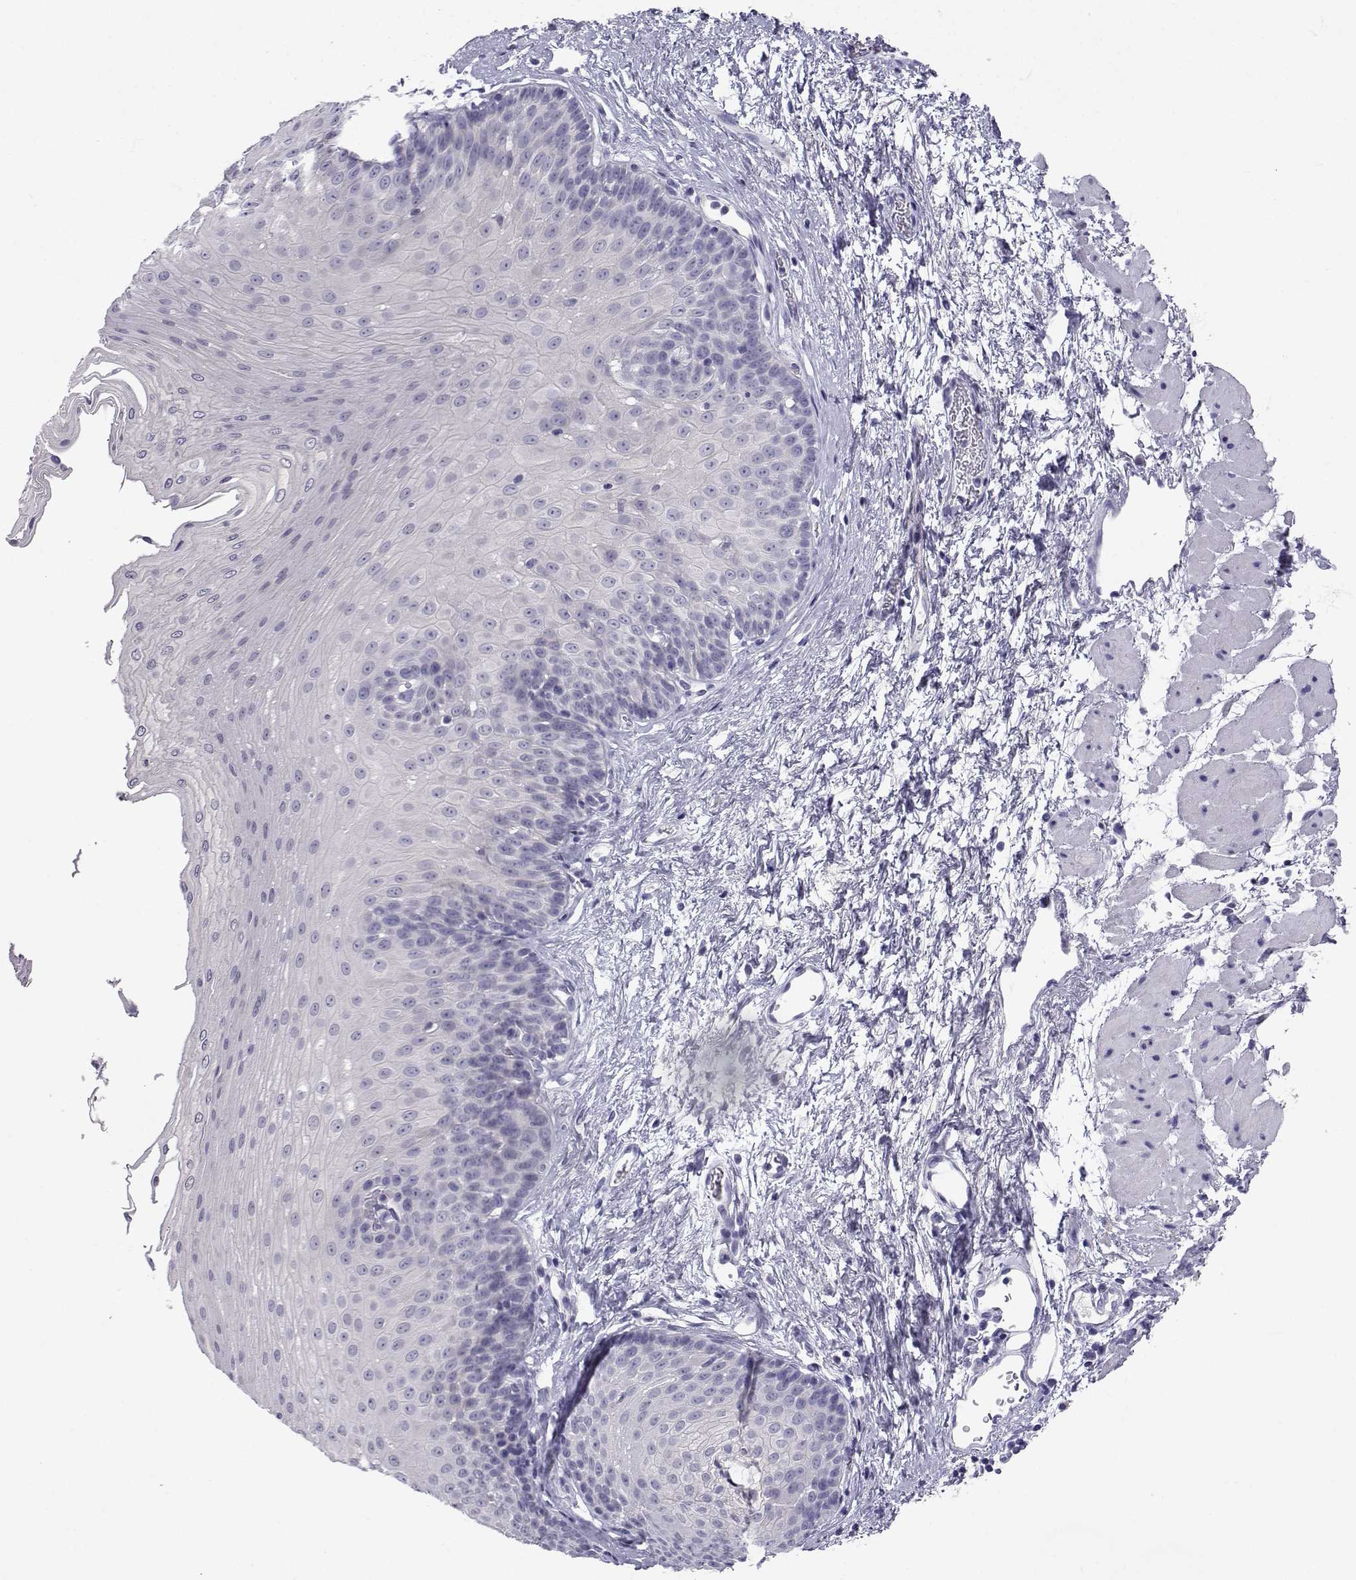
{"staining": {"intensity": "negative", "quantity": "none", "location": "none"}, "tissue": "esophagus", "cell_type": "Squamous epithelial cells", "image_type": "normal", "snomed": [{"axis": "morphology", "description": "Normal tissue, NOS"}, {"axis": "topography", "description": "Esophagus"}], "caption": "A high-resolution photomicrograph shows immunohistochemistry (IHC) staining of benign esophagus, which demonstrates no significant staining in squamous epithelial cells.", "gene": "SLC6A3", "patient": {"sex": "female", "age": 62}}